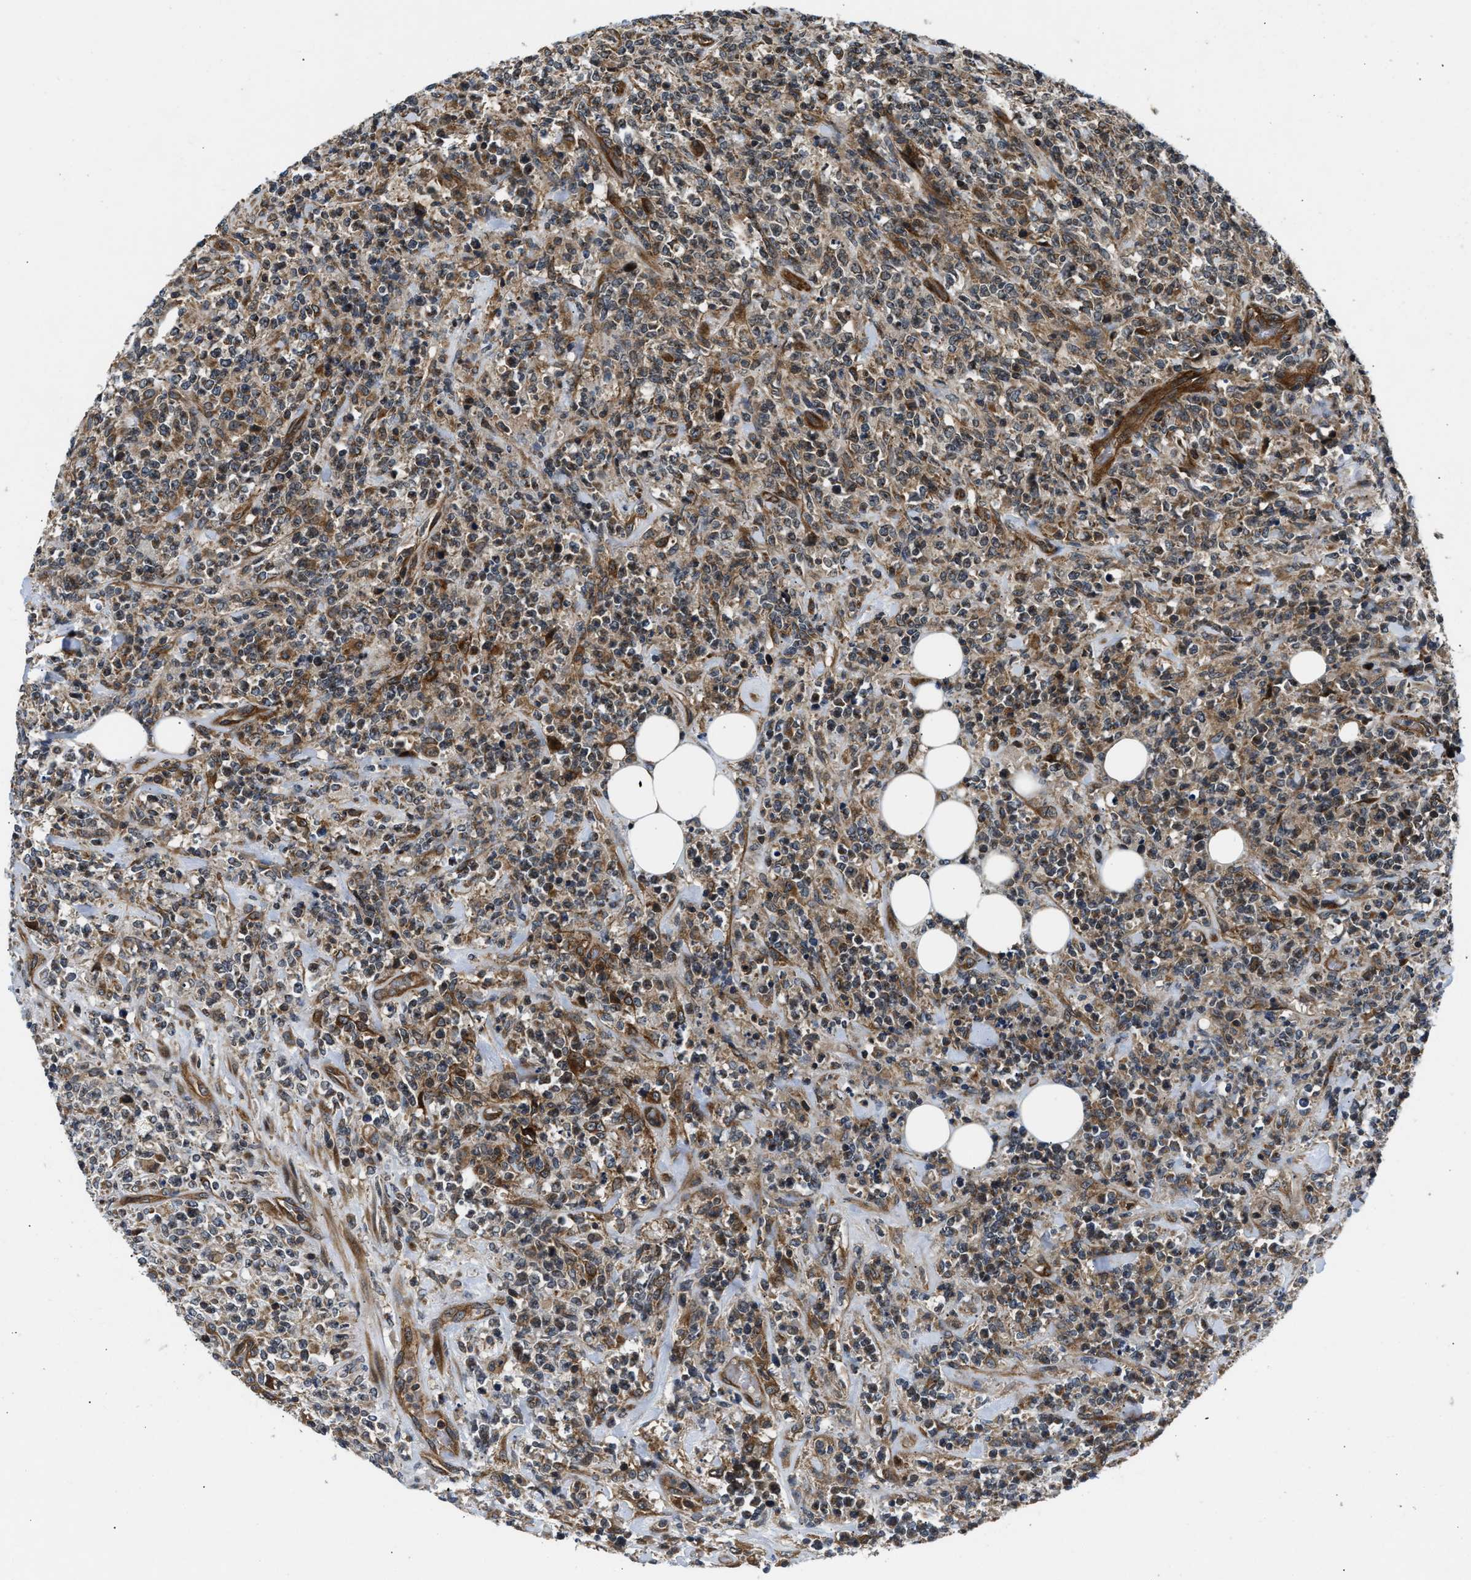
{"staining": {"intensity": "moderate", "quantity": "25%-75%", "location": "cytoplasmic/membranous"}, "tissue": "lymphoma", "cell_type": "Tumor cells", "image_type": "cancer", "snomed": [{"axis": "morphology", "description": "Malignant lymphoma, non-Hodgkin's type, High grade"}, {"axis": "topography", "description": "Soft tissue"}], "caption": "Protein expression analysis of human high-grade malignant lymphoma, non-Hodgkin's type reveals moderate cytoplasmic/membranous expression in about 25%-75% of tumor cells.", "gene": "PNPLA8", "patient": {"sex": "male", "age": 18}}